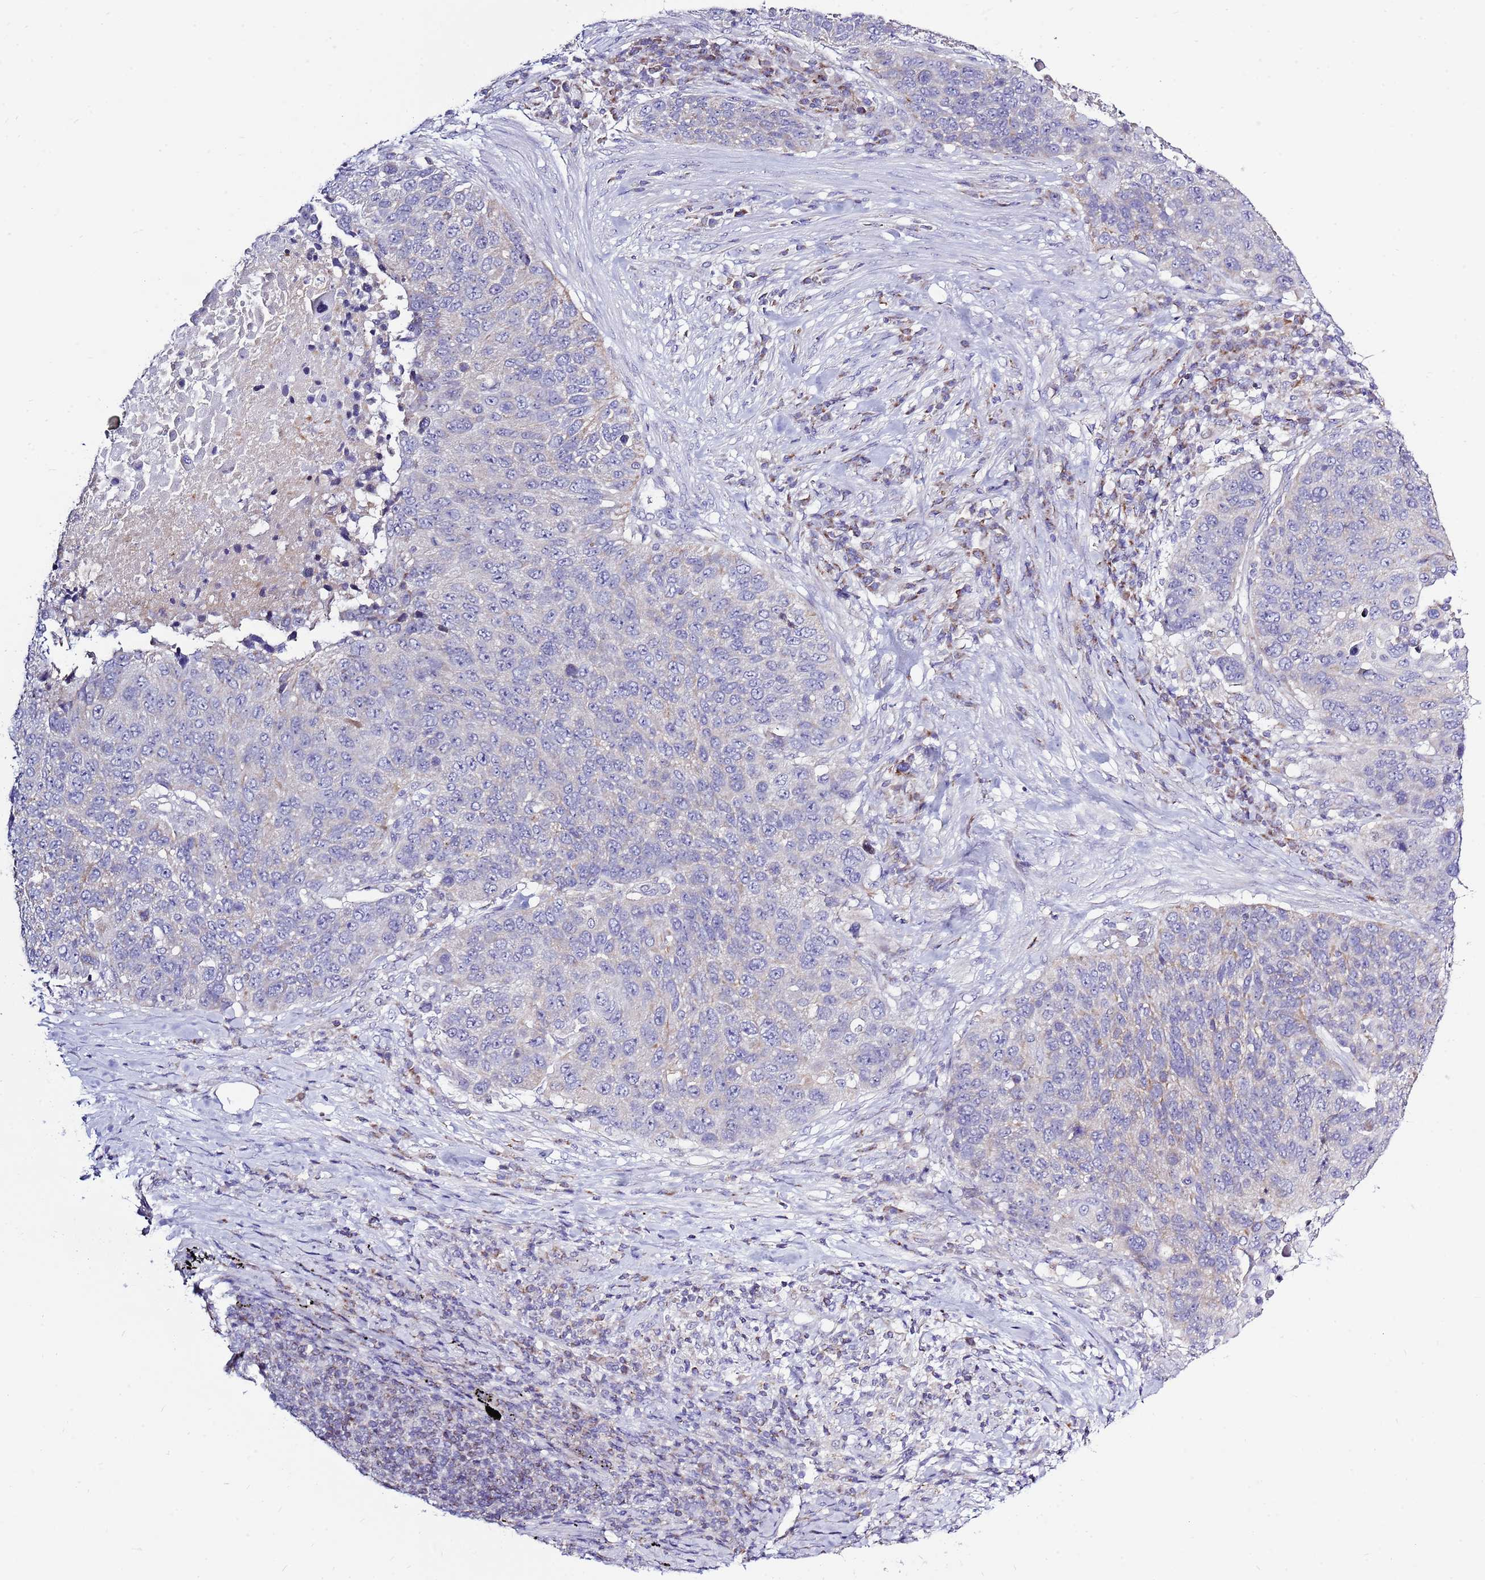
{"staining": {"intensity": "negative", "quantity": "none", "location": "none"}, "tissue": "lung cancer", "cell_type": "Tumor cells", "image_type": "cancer", "snomed": [{"axis": "morphology", "description": "Normal tissue, NOS"}, {"axis": "morphology", "description": "Squamous cell carcinoma, NOS"}, {"axis": "topography", "description": "Lymph node"}, {"axis": "topography", "description": "Lung"}], "caption": "A high-resolution histopathology image shows IHC staining of lung cancer, which exhibits no significant expression in tumor cells.", "gene": "IGF1R", "patient": {"sex": "male", "age": 66}}